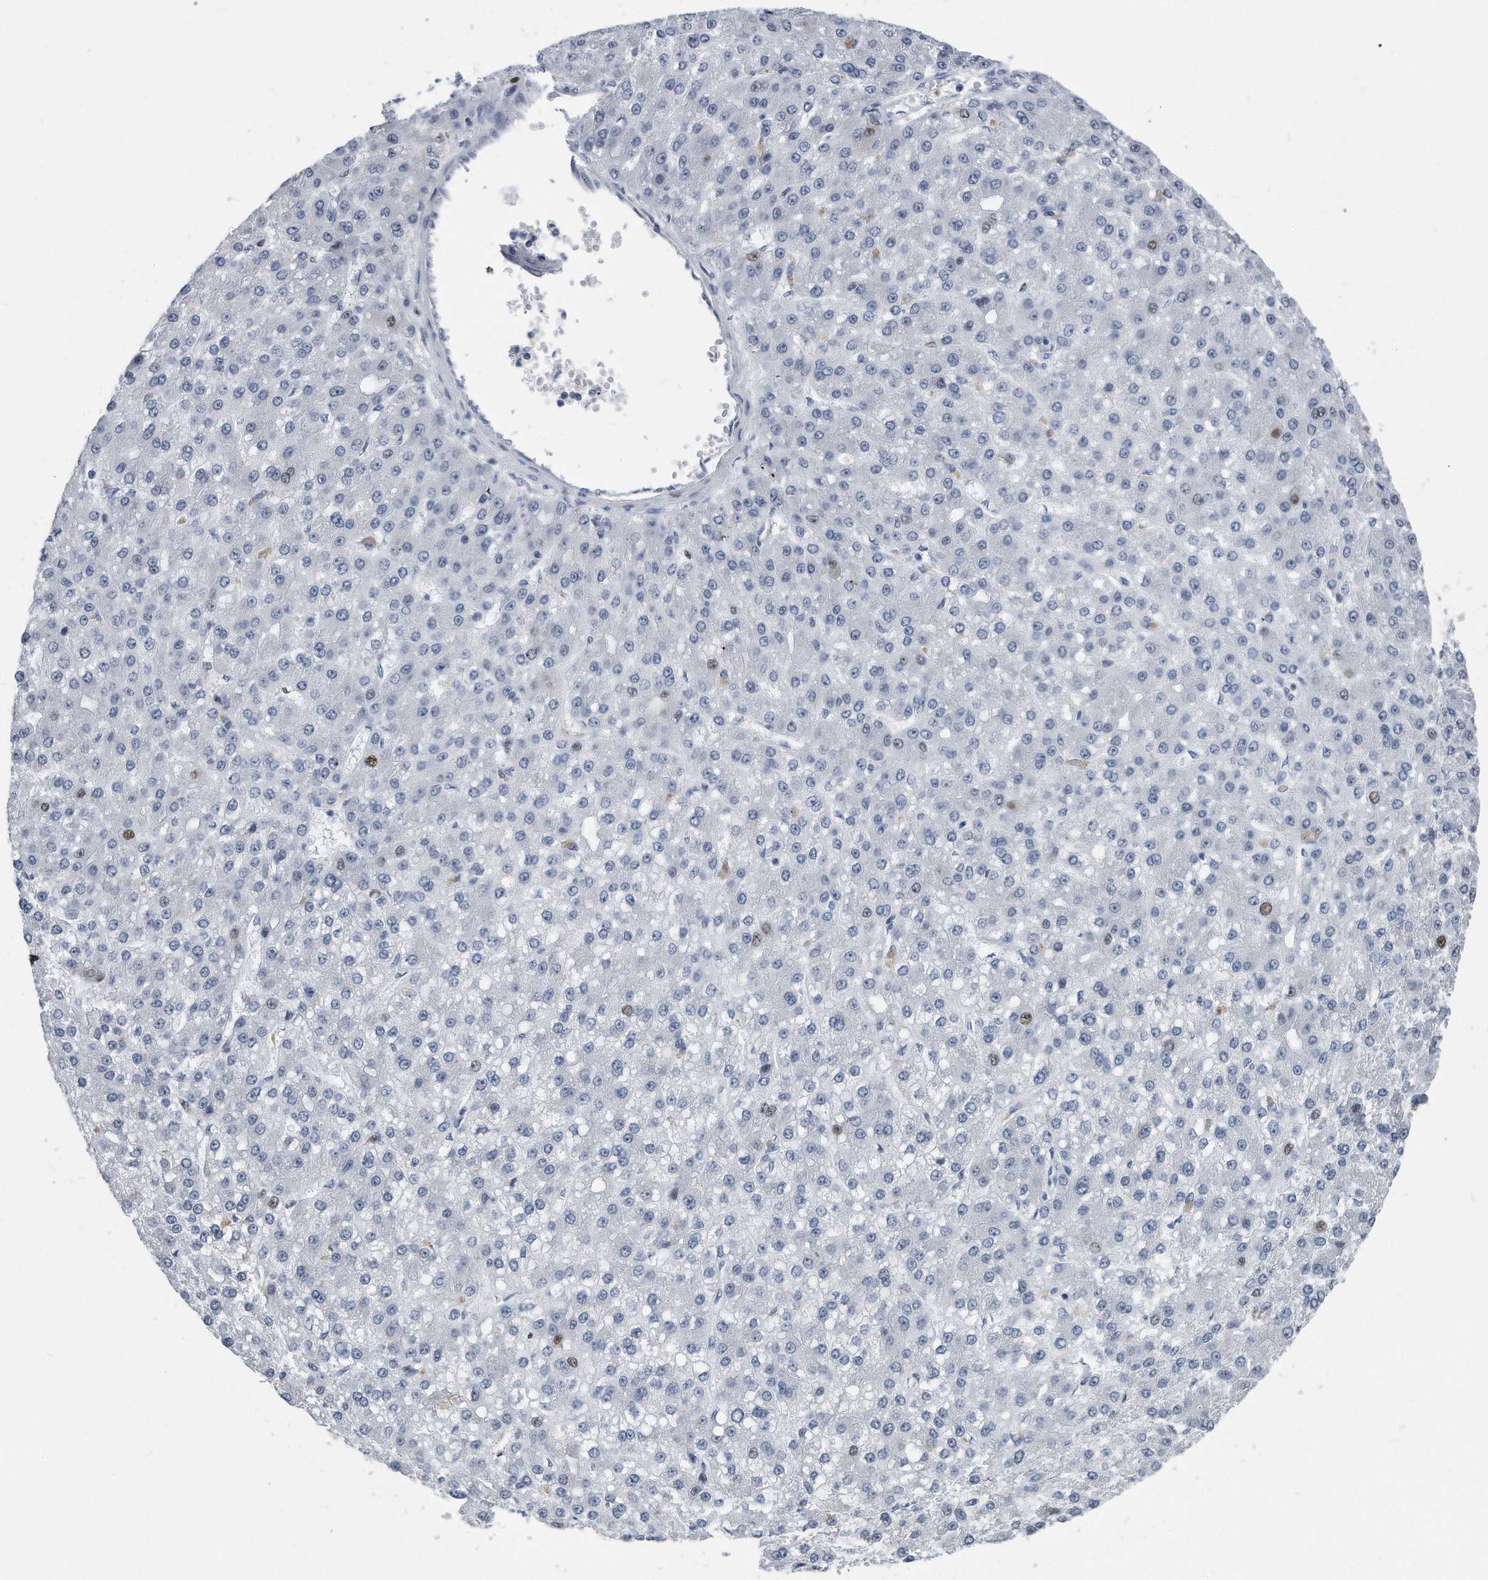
{"staining": {"intensity": "moderate", "quantity": "<25%", "location": "nuclear"}, "tissue": "liver cancer", "cell_type": "Tumor cells", "image_type": "cancer", "snomed": [{"axis": "morphology", "description": "Carcinoma, Hepatocellular, NOS"}, {"axis": "topography", "description": "Liver"}], "caption": "Protein staining by IHC exhibits moderate nuclear staining in approximately <25% of tumor cells in liver hepatocellular carcinoma.", "gene": "PCNA", "patient": {"sex": "male", "age": 67}}